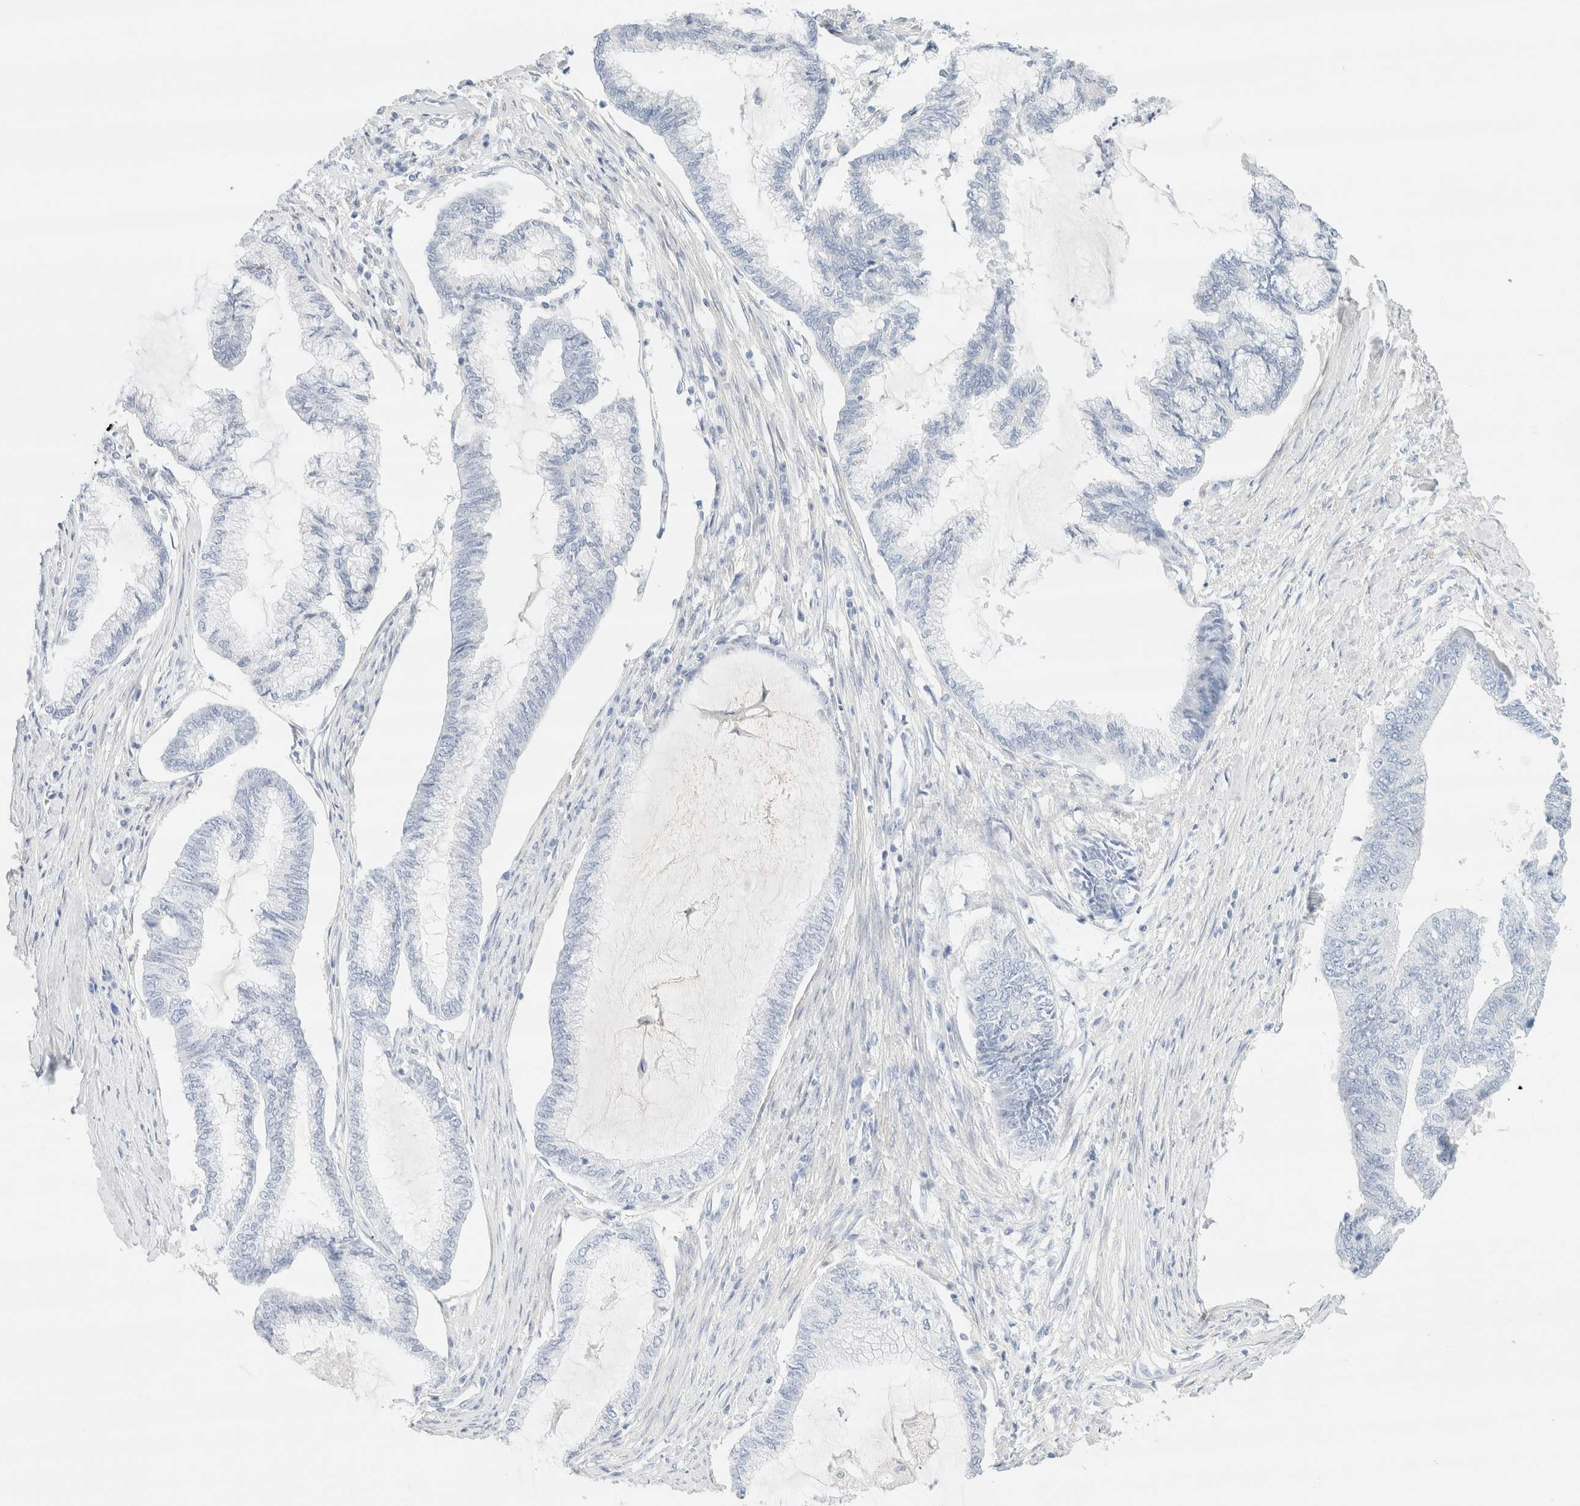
{"staining": {"intensity": "negative", "quantity": "none", "location": "none"}, "tissue": "endometrial cancer", "cell_type": "Tumor cells", "image_type": "cancer", "snomed": [{"axis": "morphology", "description": "Adenocarcinoma, NOS"}, {"axis": "topography", "description": "Endometrium"}], "caption": "There is no significant expression in tumor cells of endometrial adenocarcinoma.", "gene": "DPYS", "patient": {"sex": "female", "age": 86}}